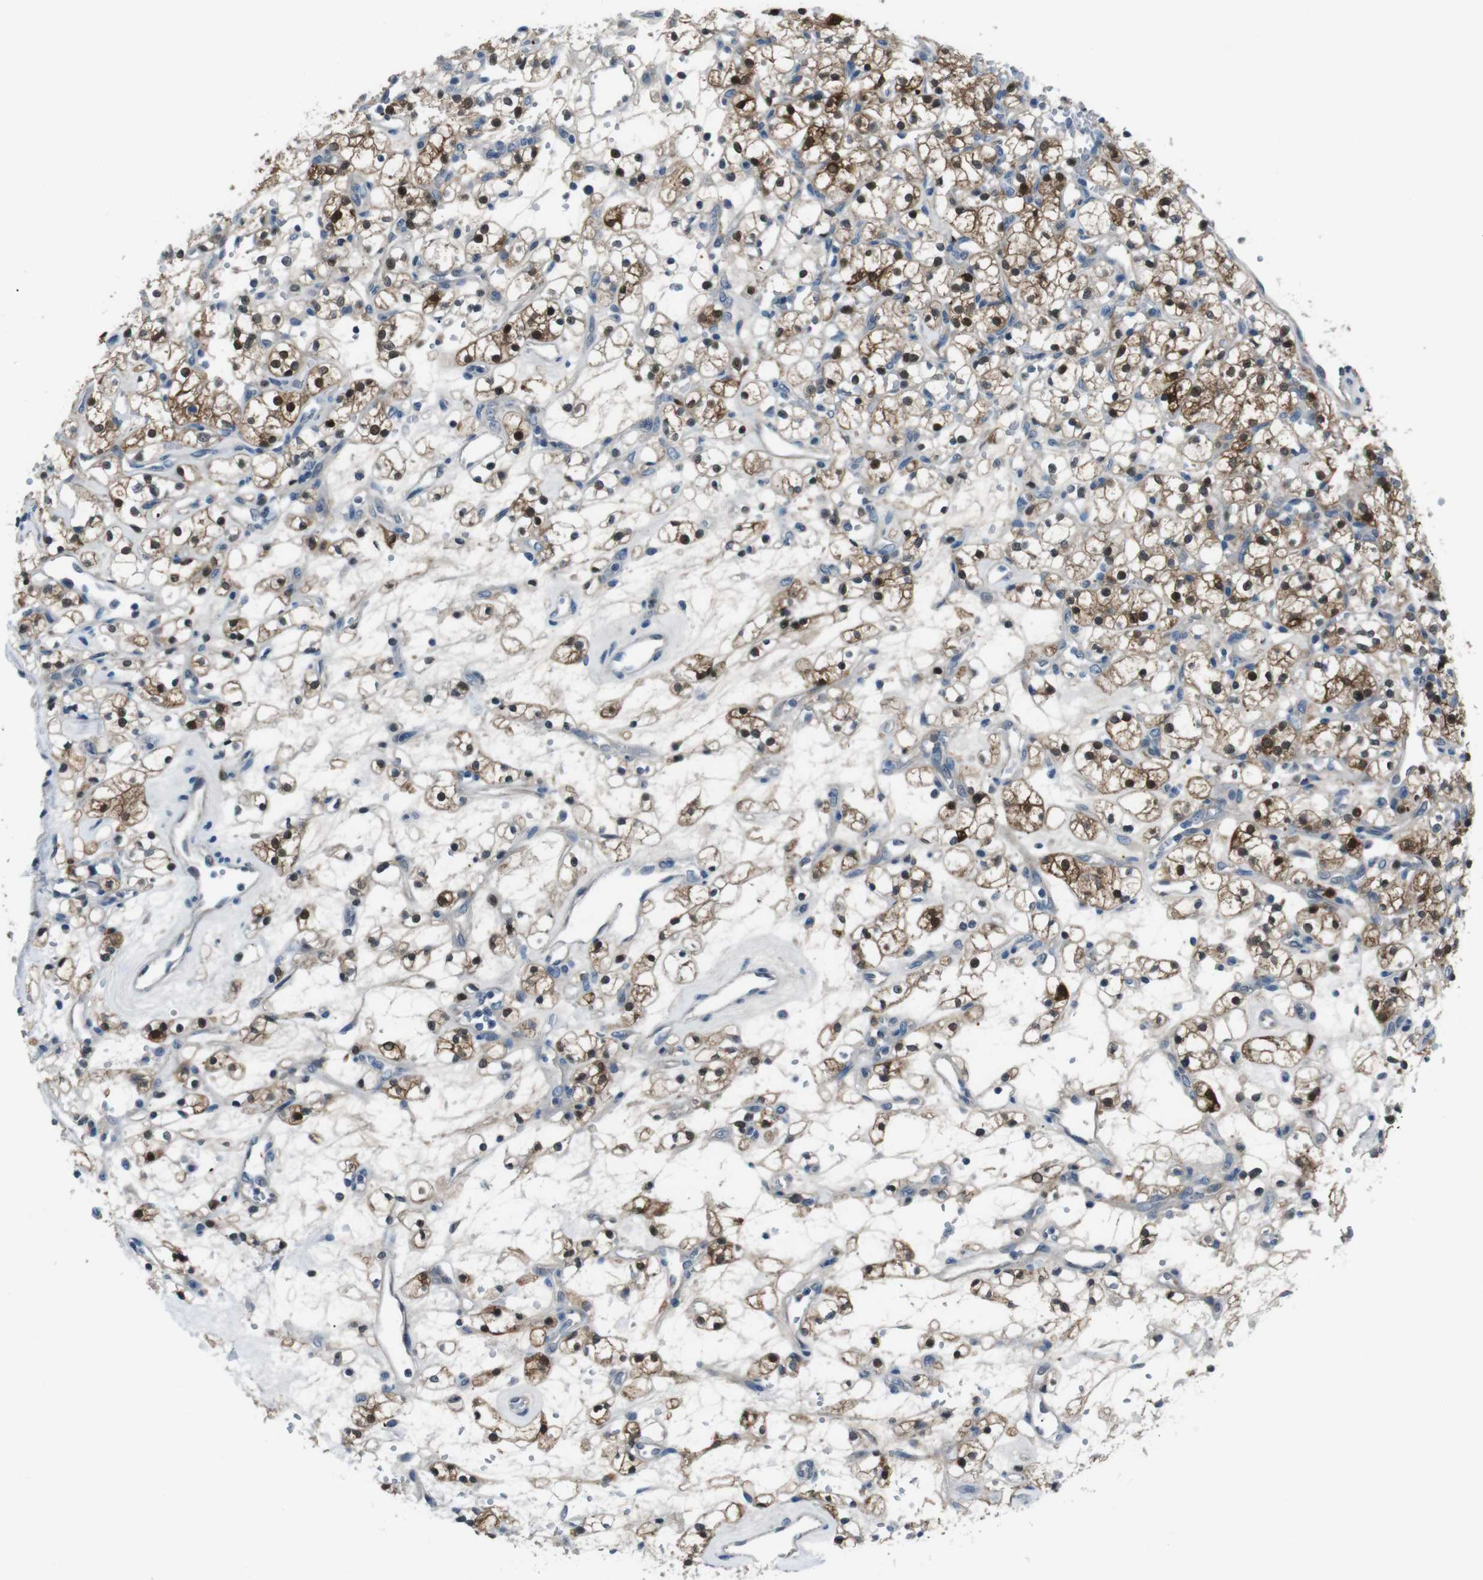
{"staining": {"intensity": "strong", "quantity": ">75%", "location": "cytoplasmic/membranous,nuclear"}, "tissue": "renal cancer", "cell_type": "Tumor cells", "image_type": "cancer", "snomed": [{"axis": "morphology", "description": "Adenocarcinoma, NOS"}, {"axis": "topography", "description": "Kidney"}], "caption": "Tumor cells exhibit strong cytoplasmic/membranous and nuclear expression in approximately >75% of cells in renal adenocarcinoma. The staining was performed using DAB, with brown indicating positive protein expression. Nuclei are stained blue with hematoxylin.", "gene": "NANOS2", "patient": {"sex": "female", "age": 60}}